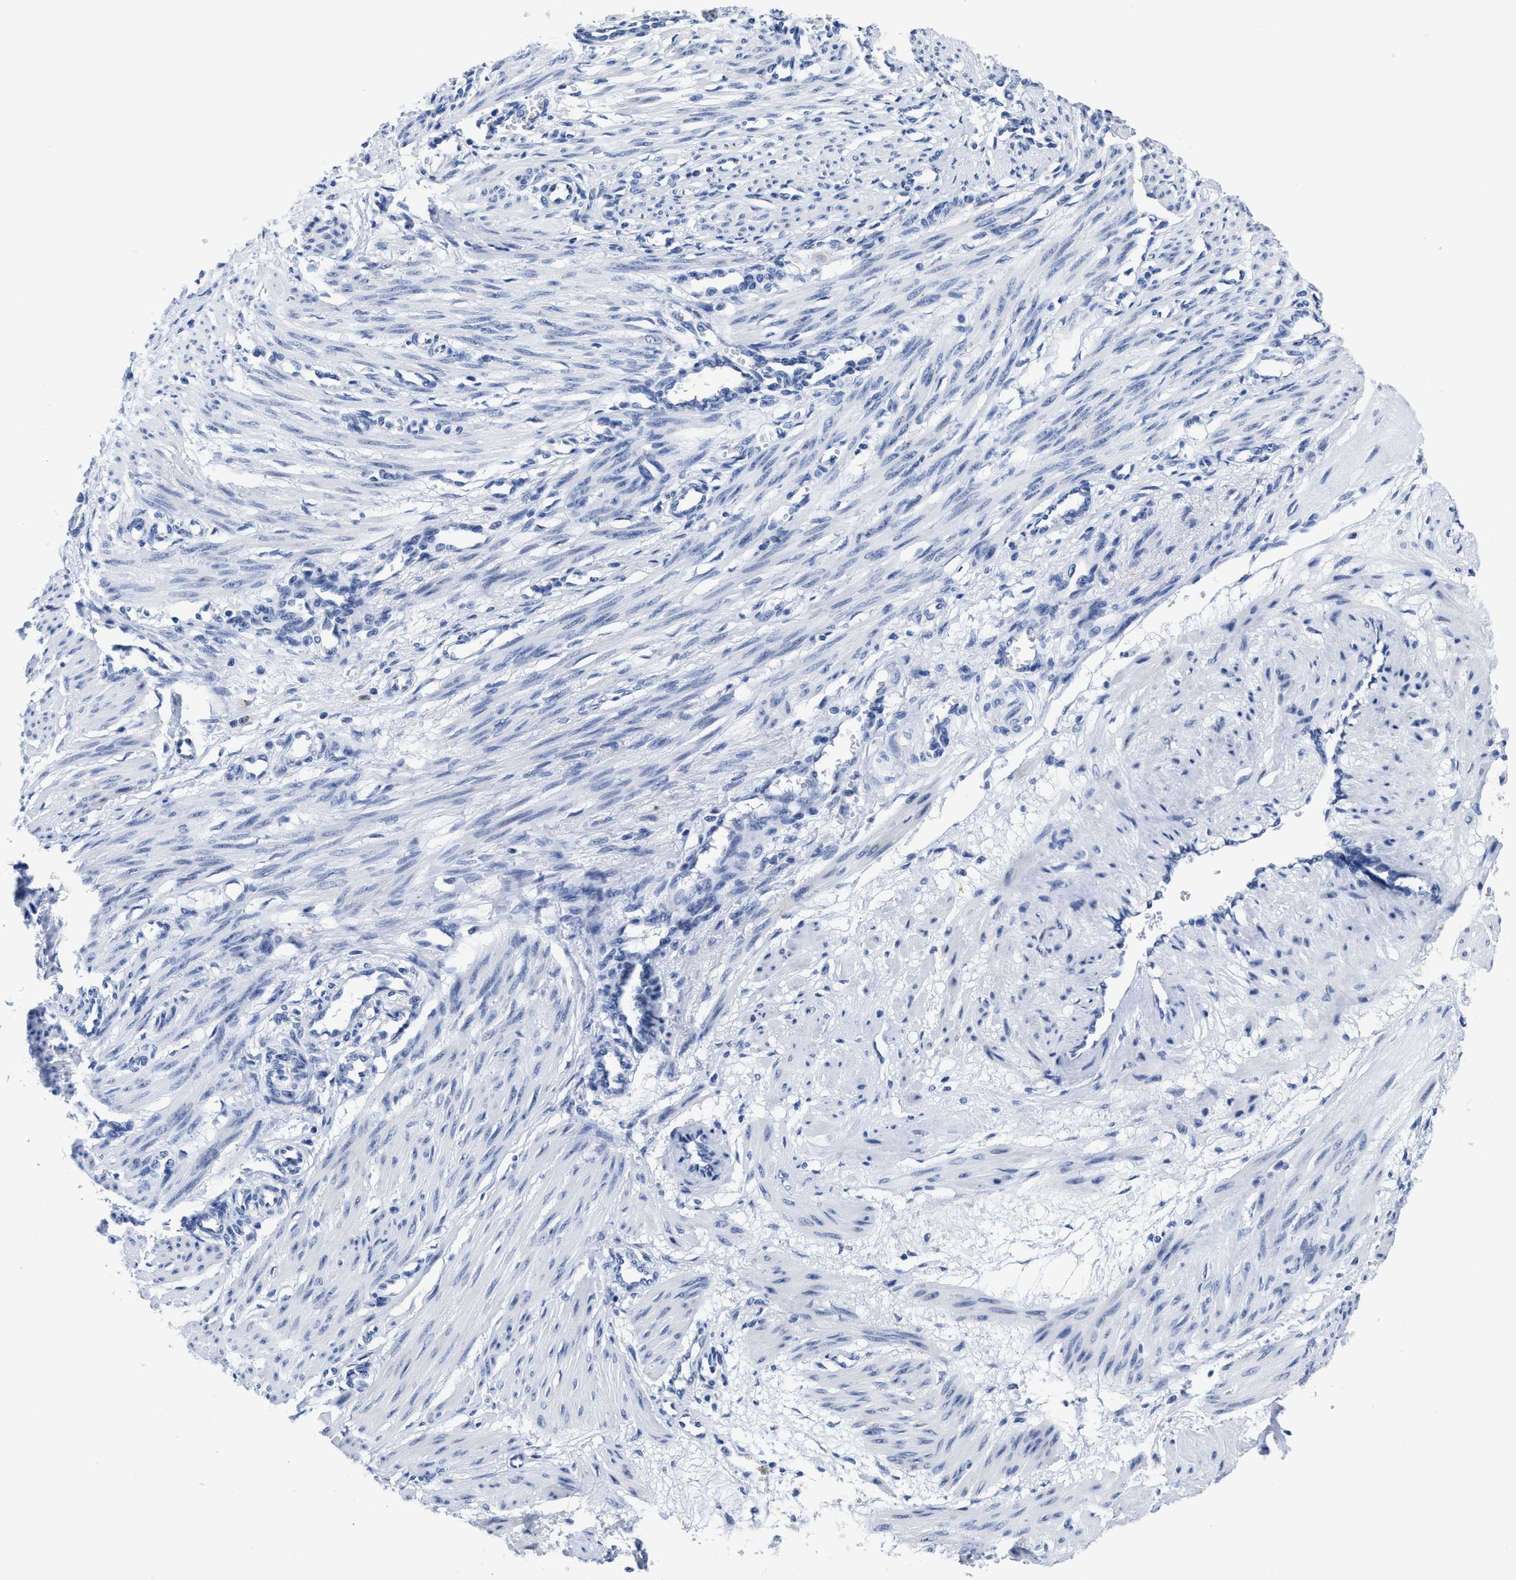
{"staining": {"intensity": "negative", "quantity": "none", "location": "none"}, "tissue": "smooth muscle", "cell_type": "Smooth muscle cells", "image_type": "normal", "snomed": [{"axis": "morphology", "description": "Normal tissue, NOS"}, {"axis": "topography", "description": "Endometrium"}], "caption": "This is an immunohistochemistry image of normal human smooth muscle. There is no staining in smooth muscle cells.", "gene": "HOOK1", "patient": {"sex": "female", "age": 33}}